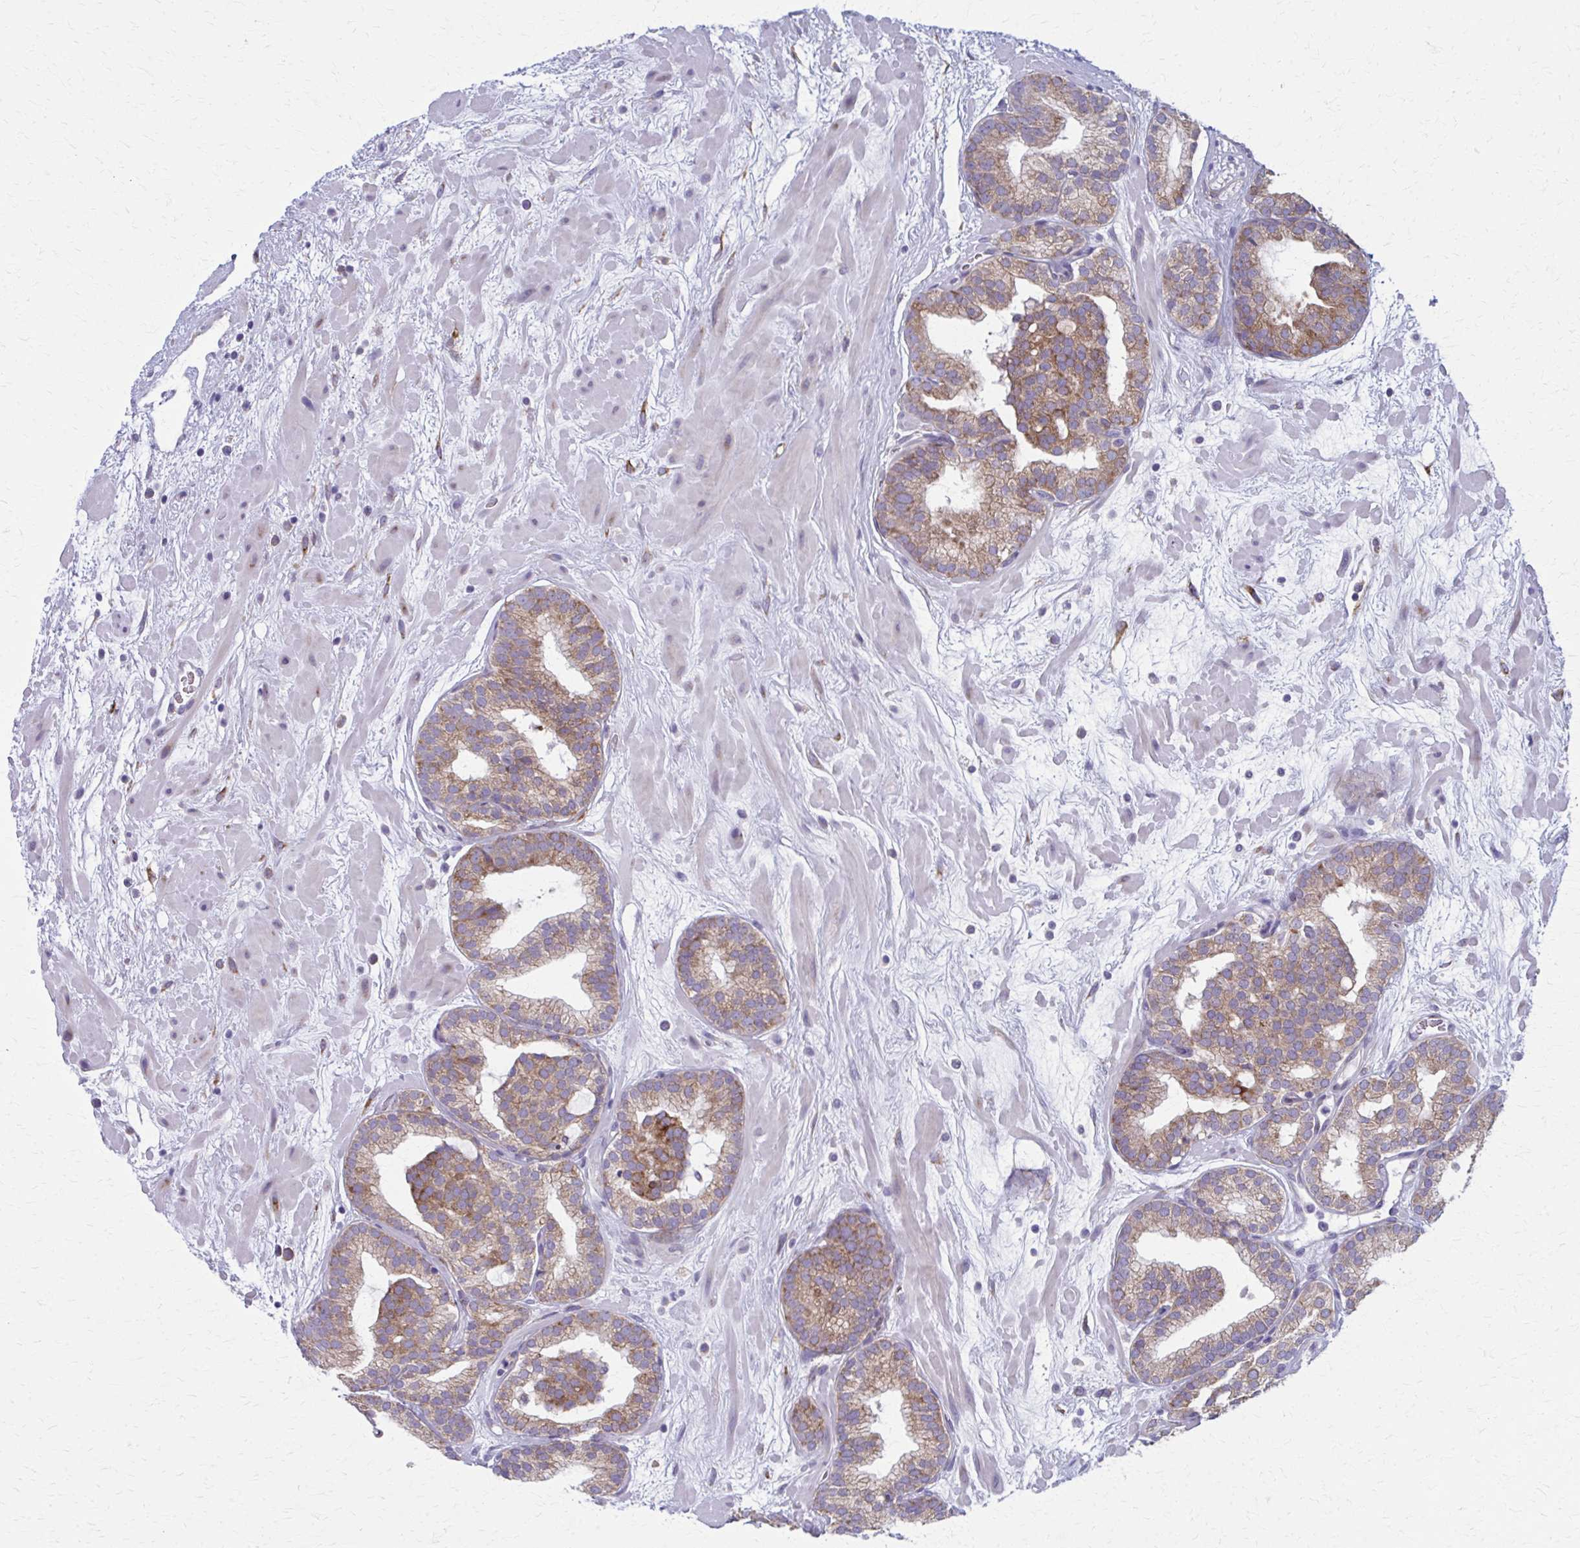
{"staining": {"intensity": "moderate", "quantity": ">75%", "location": "cytoplasmic/membranous"}, "tissue": "prostate cancer", "cell_type": "Tumor cells", "image_type": "cancer", "snomed": [{"axis": "morphology", "description": "Adenocarcinoma, High grade"}, {"axis": "topography", "description": "Prostate"}], "caption": "IHC (DAB) staining of prostate high-grade adenocarcinoma exhibits moderate cytoplasmic/membranous protein staining in approximately >75% of tumor cells.", "gene": "SPATS2L", "patient": {"sex": "male", "age": 66}}